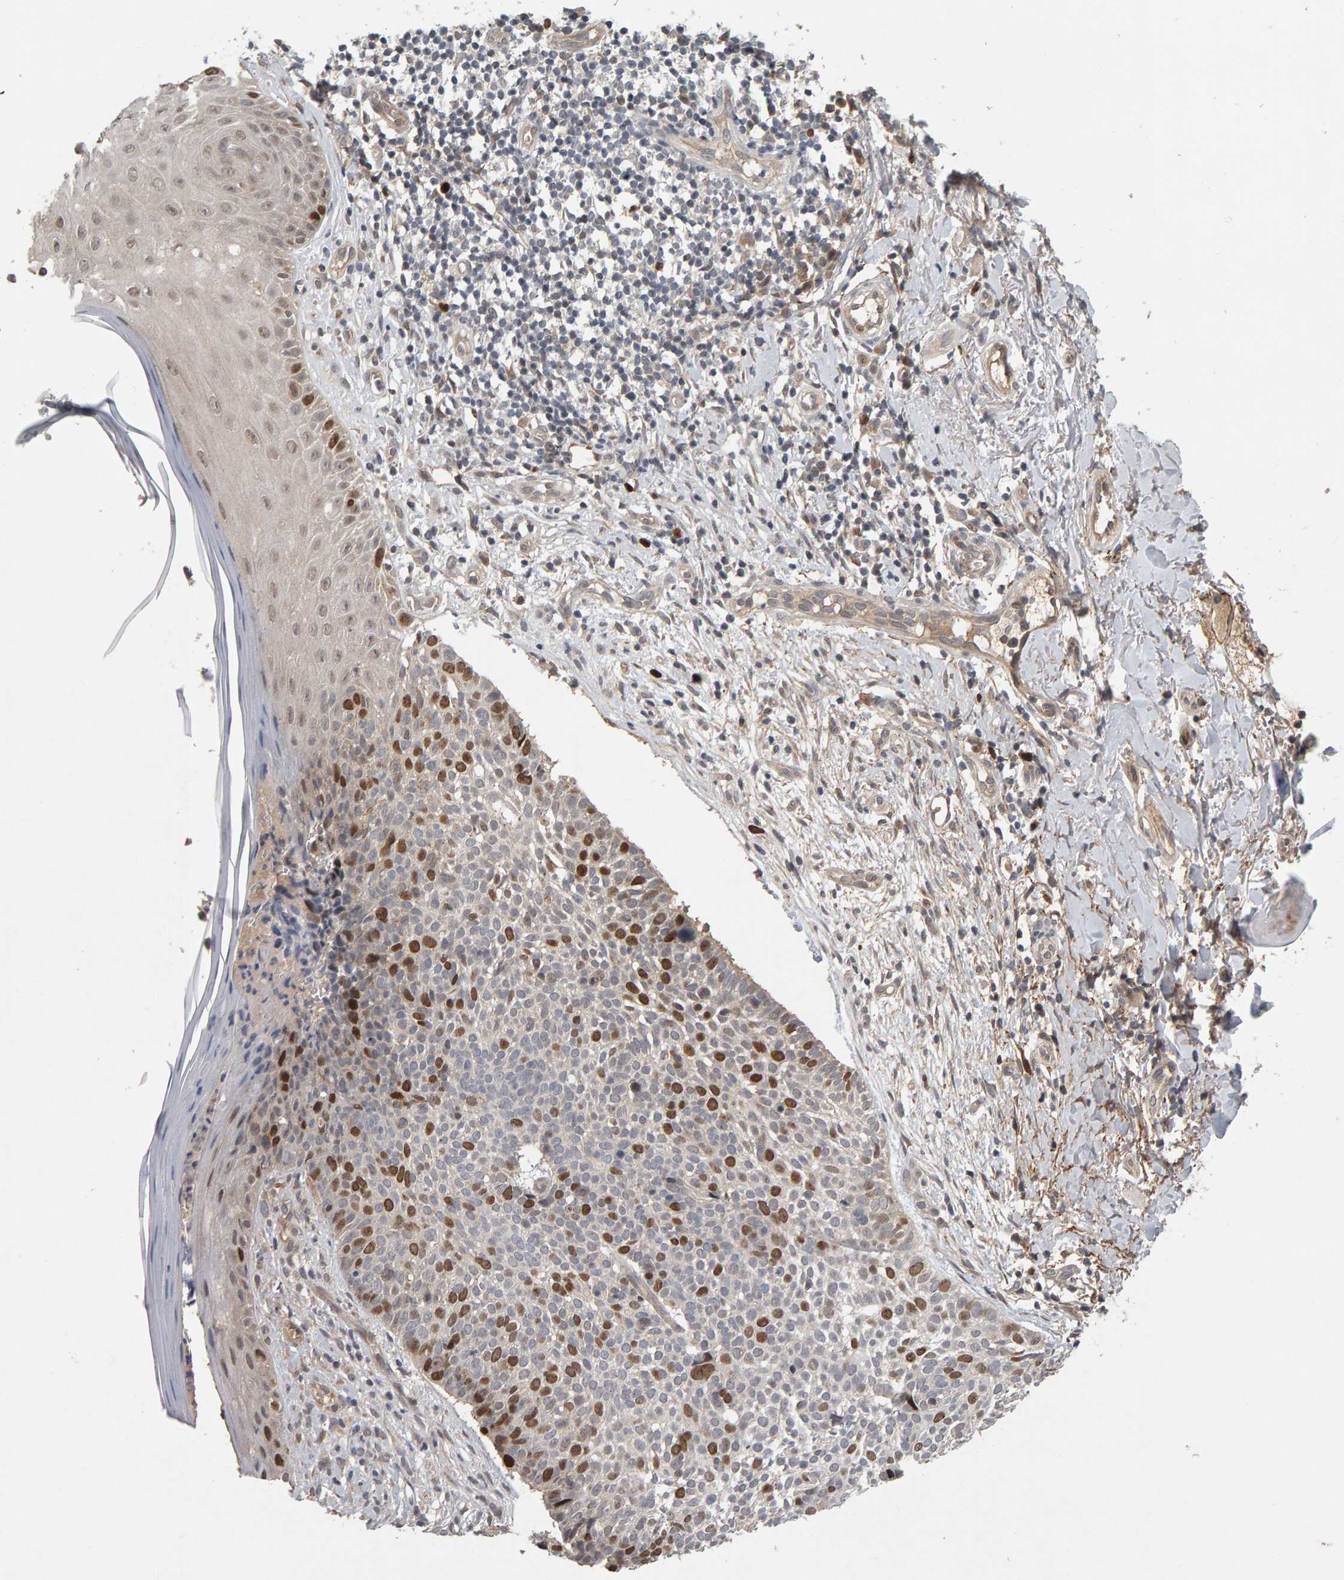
{"staining": {"intensity": "strong", "quantity": "25%-75%", "location": "nuclear"}, "tissue": "skin cancer", "cell_type": "Tumor cells", "image_type": "cancer", "snomed": [{"axis": "morphology", "description": "Normal tissue, NOS"}, {"axis": "morphology", "description": "Basal cell carcinoma"}, {"axis": "topography", "description": "Skin"}], "caption": "The immunohistochemical stain labels strong nuclear positivity in tumor cells of skin cancer tissue.", "gene": "CDCA5", "patient": {"sex": "male", "age": 67}}